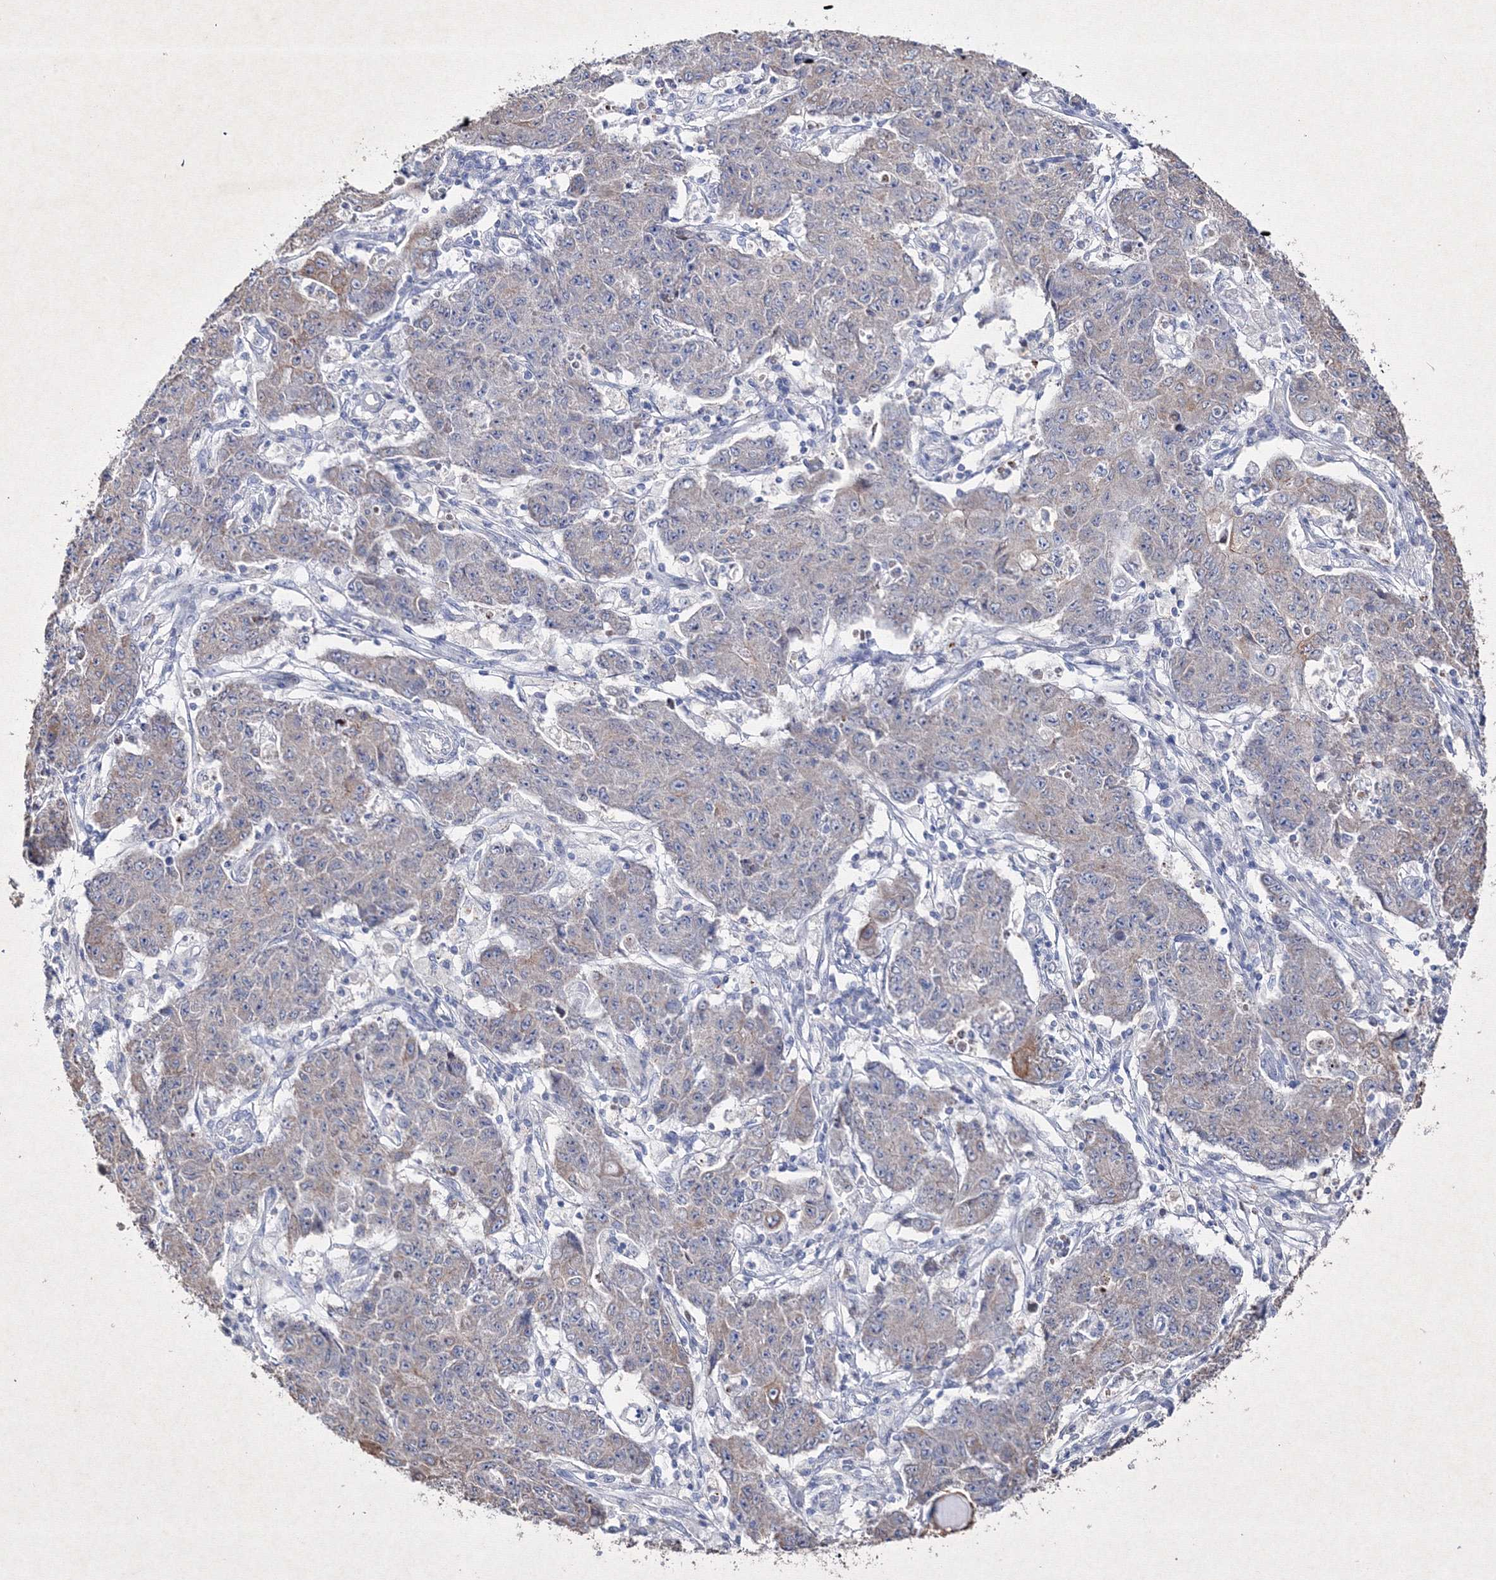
{"staining": {"intensity": "strong", "quantity": "<25%", "location": "cytoplasmic/membranous"}, "tissue": "ovarian cancer", "cell_type": "Tumor cells", "image_type": "cancer", "snomed": [{"axis": "morphology", "description": "Carcinoma, endometroid"}, {"axis": "topography", "description": "Ovary"}], "caption": "Brown immunohistochemical staining in ovarian cancer (endometroid carcinoma) reveals strong cytoplasmic/membranous staining in approximately <25% of tumor cells.", "gene": "SMIM29", "patient": {"sex": "female", "age": 42}}